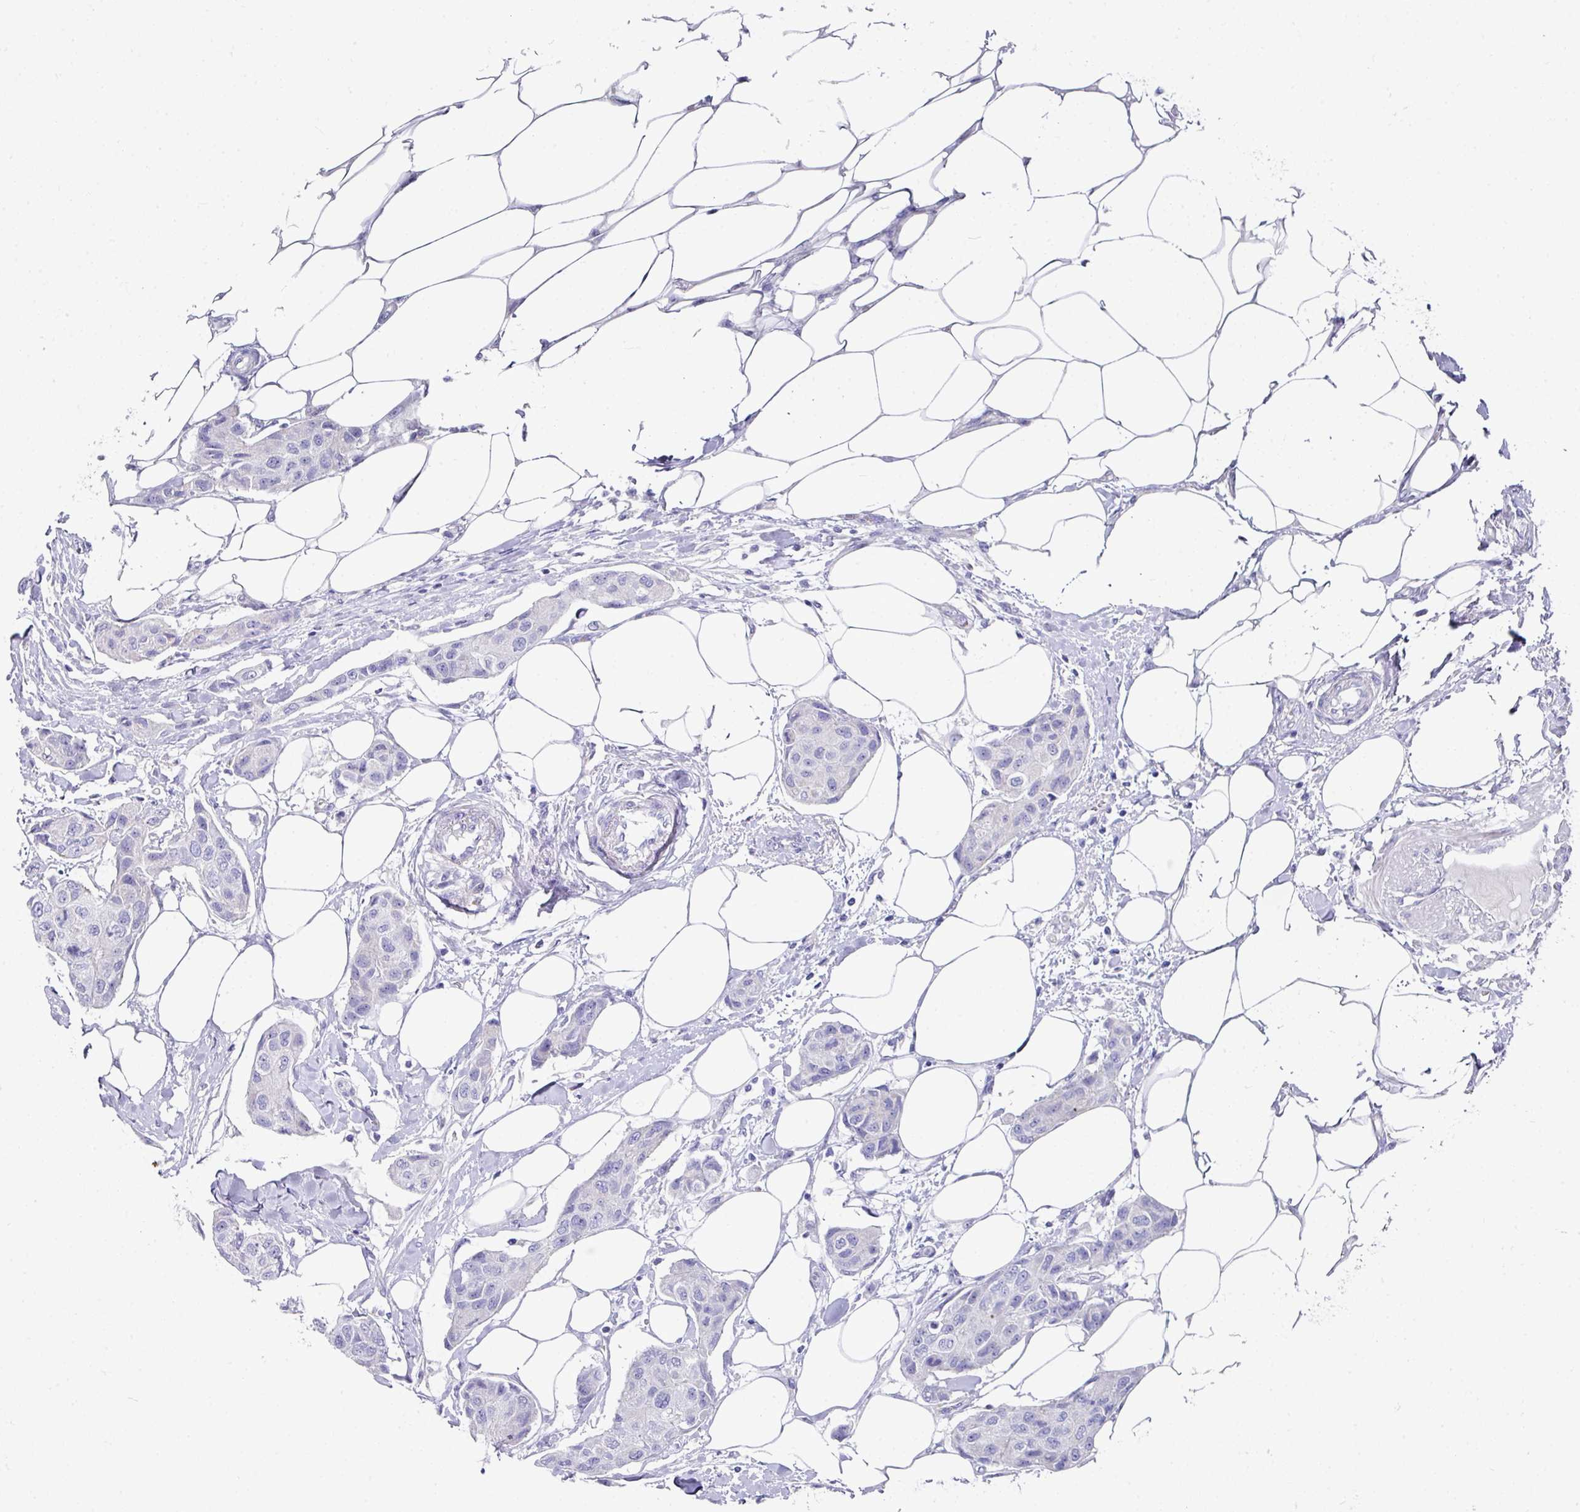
{"staining": {"intensity": "negative", "quantity": "none", "location": "none"}, "tissue": "breast cancer", "cell_type": "Tumor cells", "image_type": "cancer", "snomed": [{"axis": "morphology", "description": "Duct carcinoma"}, {"axis": "topography", "description": "Breast"}, {"axis": "topography", "description": "Lymph node"}], "caption": "An IHC image of invasive ductal carcinoma (breast) is shown. There is no staining in tumor cells of invasive ductal carcinoma (breast).", "gene": "CLDN1", "patient": {"sex": "female", "age": 80}}